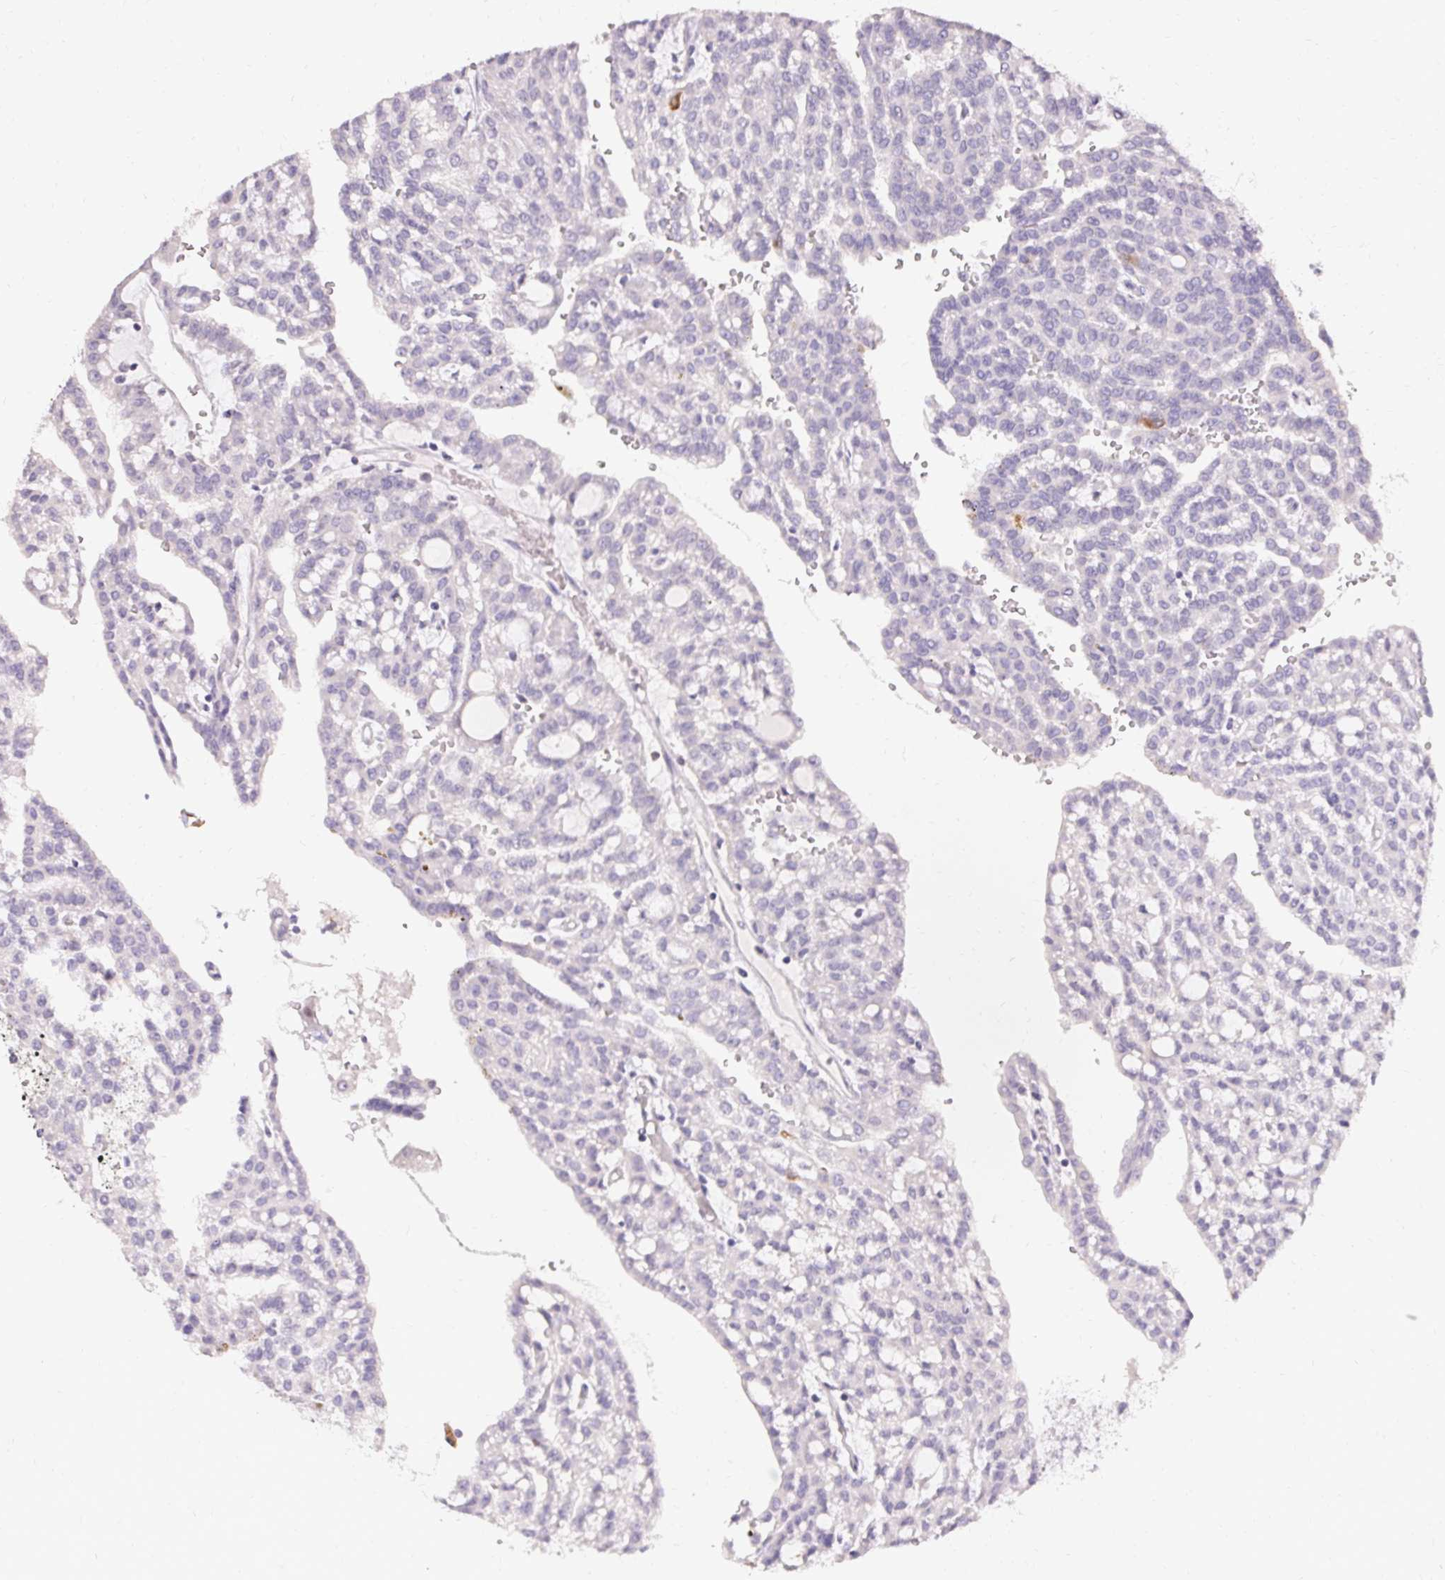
{"staining": {"intensity": "negative", "quantity": "none", "location": "none"}, "tissue": "renal cancer", "cell_type": "Tumor cells", "image_type": "cancer", "snomed": [{"axis": "morphology", "description": "Adenocarcinoma, NOS"}, {"axis": "topography", "description": "Kidney"}], "caption": "IHC micrograph of neoplastic tissue: renal cancer (adenocarcinoma) stained with DAB shows no significant protein positivity in tumor cells.", "gene": "HSD17B3", "patient": {"sex": "male", "age": 63}}